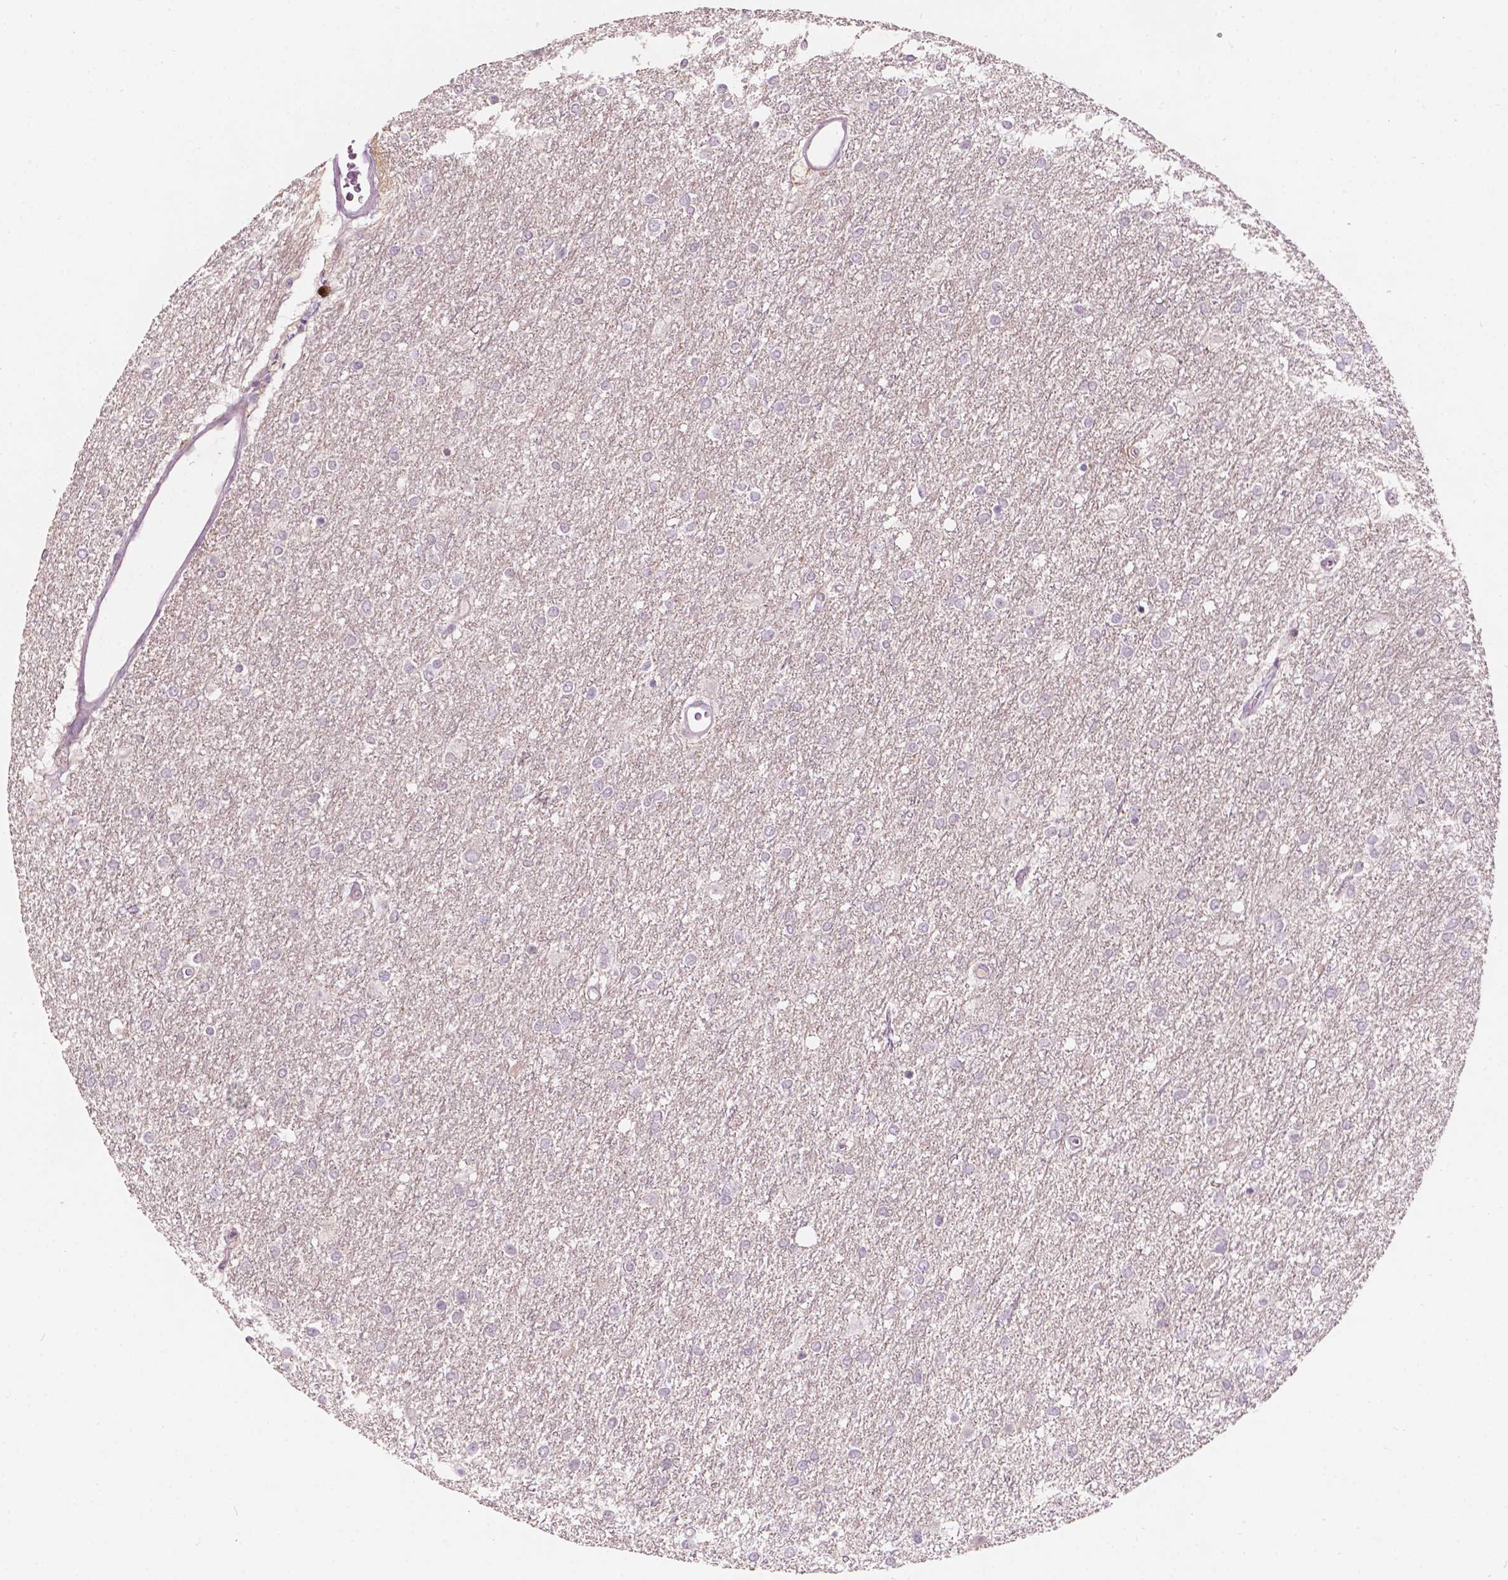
{"staining": {"intensity": "negative", "quantity": "none", "location": "none"}, "tissue": "glioma", "cell_type": "Tumor cells", "image_type": "cancer", "snomed": [{"axis": "morphology", "description": "Glioma, malignant, High grade"}, {"axis": "topography", "description": "Brain"}], "caption": "The immunohistochemistry (IHC) photomicrograph has no significant expression in tumor cells of malignant glioma (high-grade) tissue.", "gene": "TM6SF2", "patient": {"sex": "female", "age": 61}}